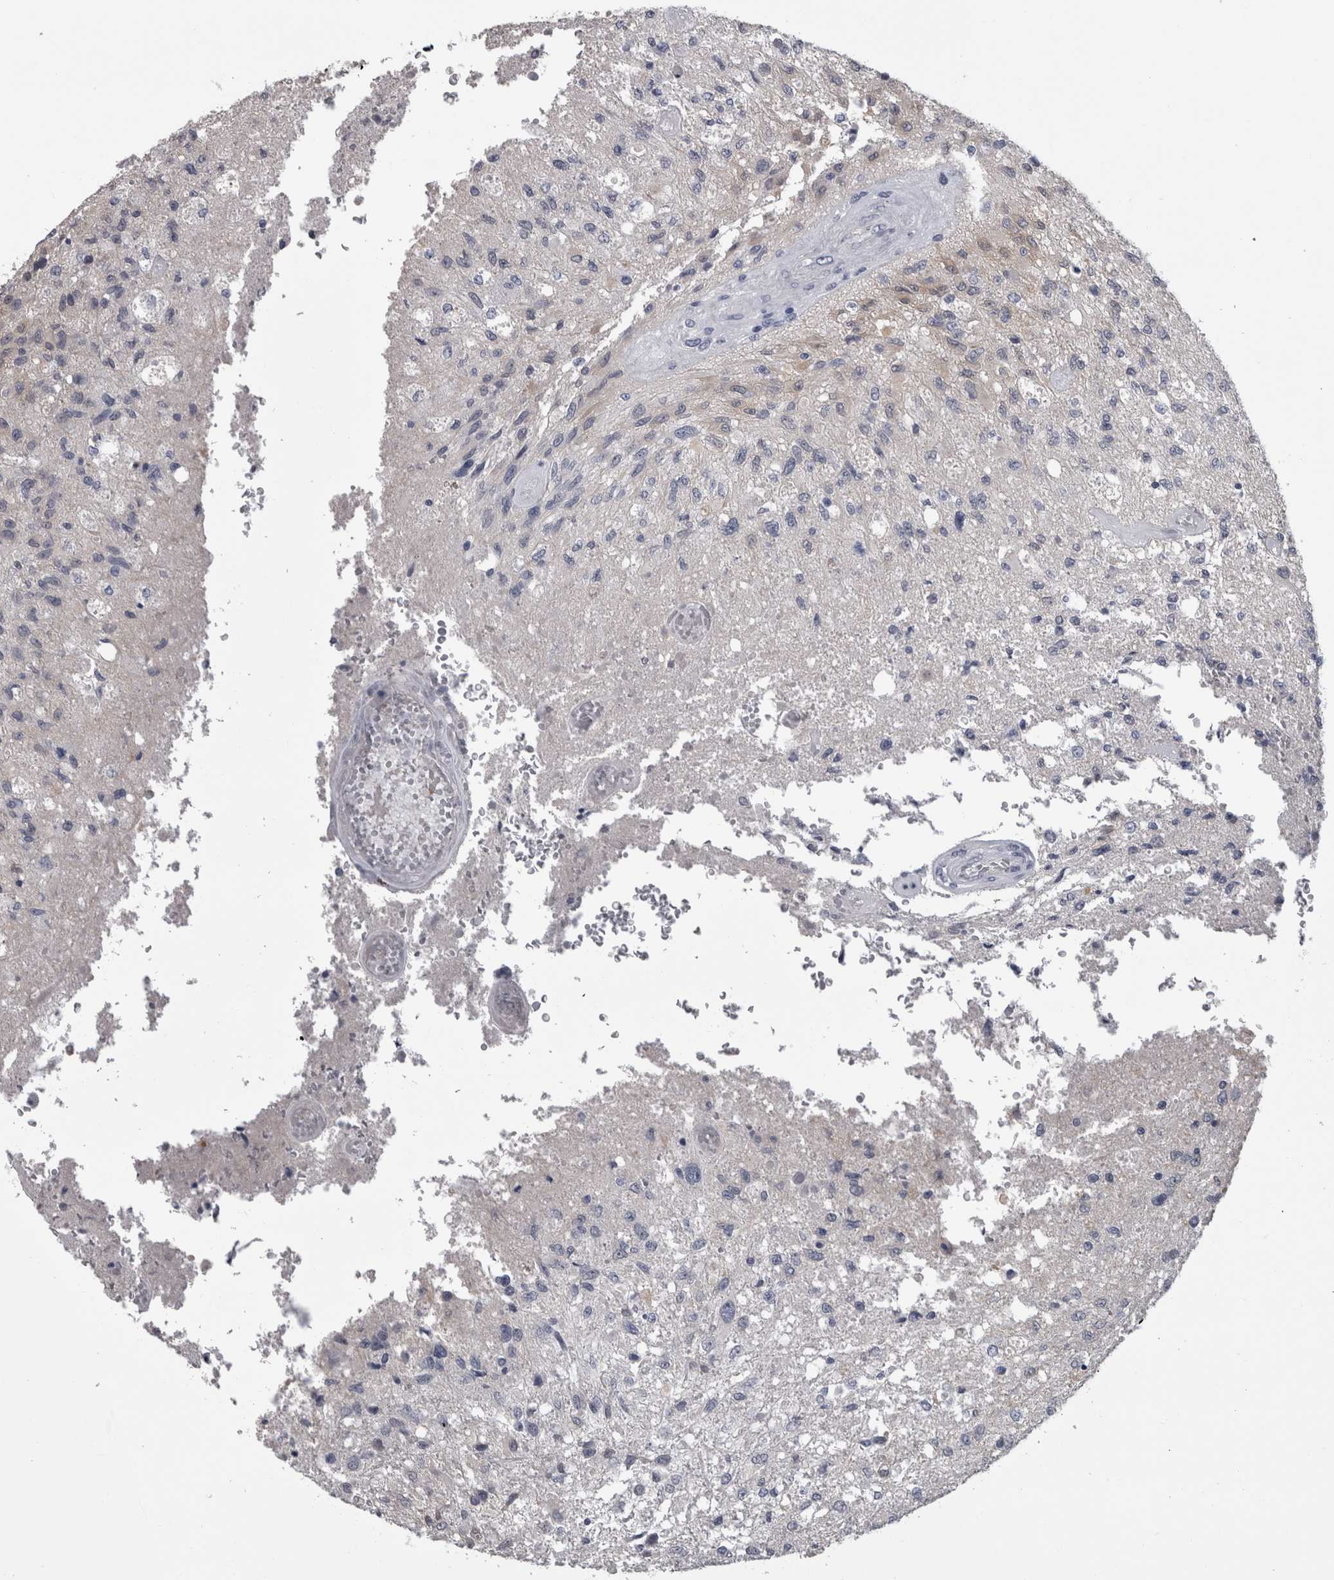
{"staining": {"intensity": "negative", "quantity": "none", "location": "none"}, "tissue": "glioma", "cell_type": "Tumor cells", "image_type": "cancer", "snomed": [{"axis": "morphology", "description": "Normal tissue, NOS"}, {"axis": "morphology", "description": "Glioma, malignant, High grade"}, {"axis": "topography", "description": "Cerebral cortex"}], "caption": "The image demonstrates no staining of tumor cells in high-grade glioma (malignant).", "gene": "AFMID", "patient": {"sex": "male", "age": 77}}